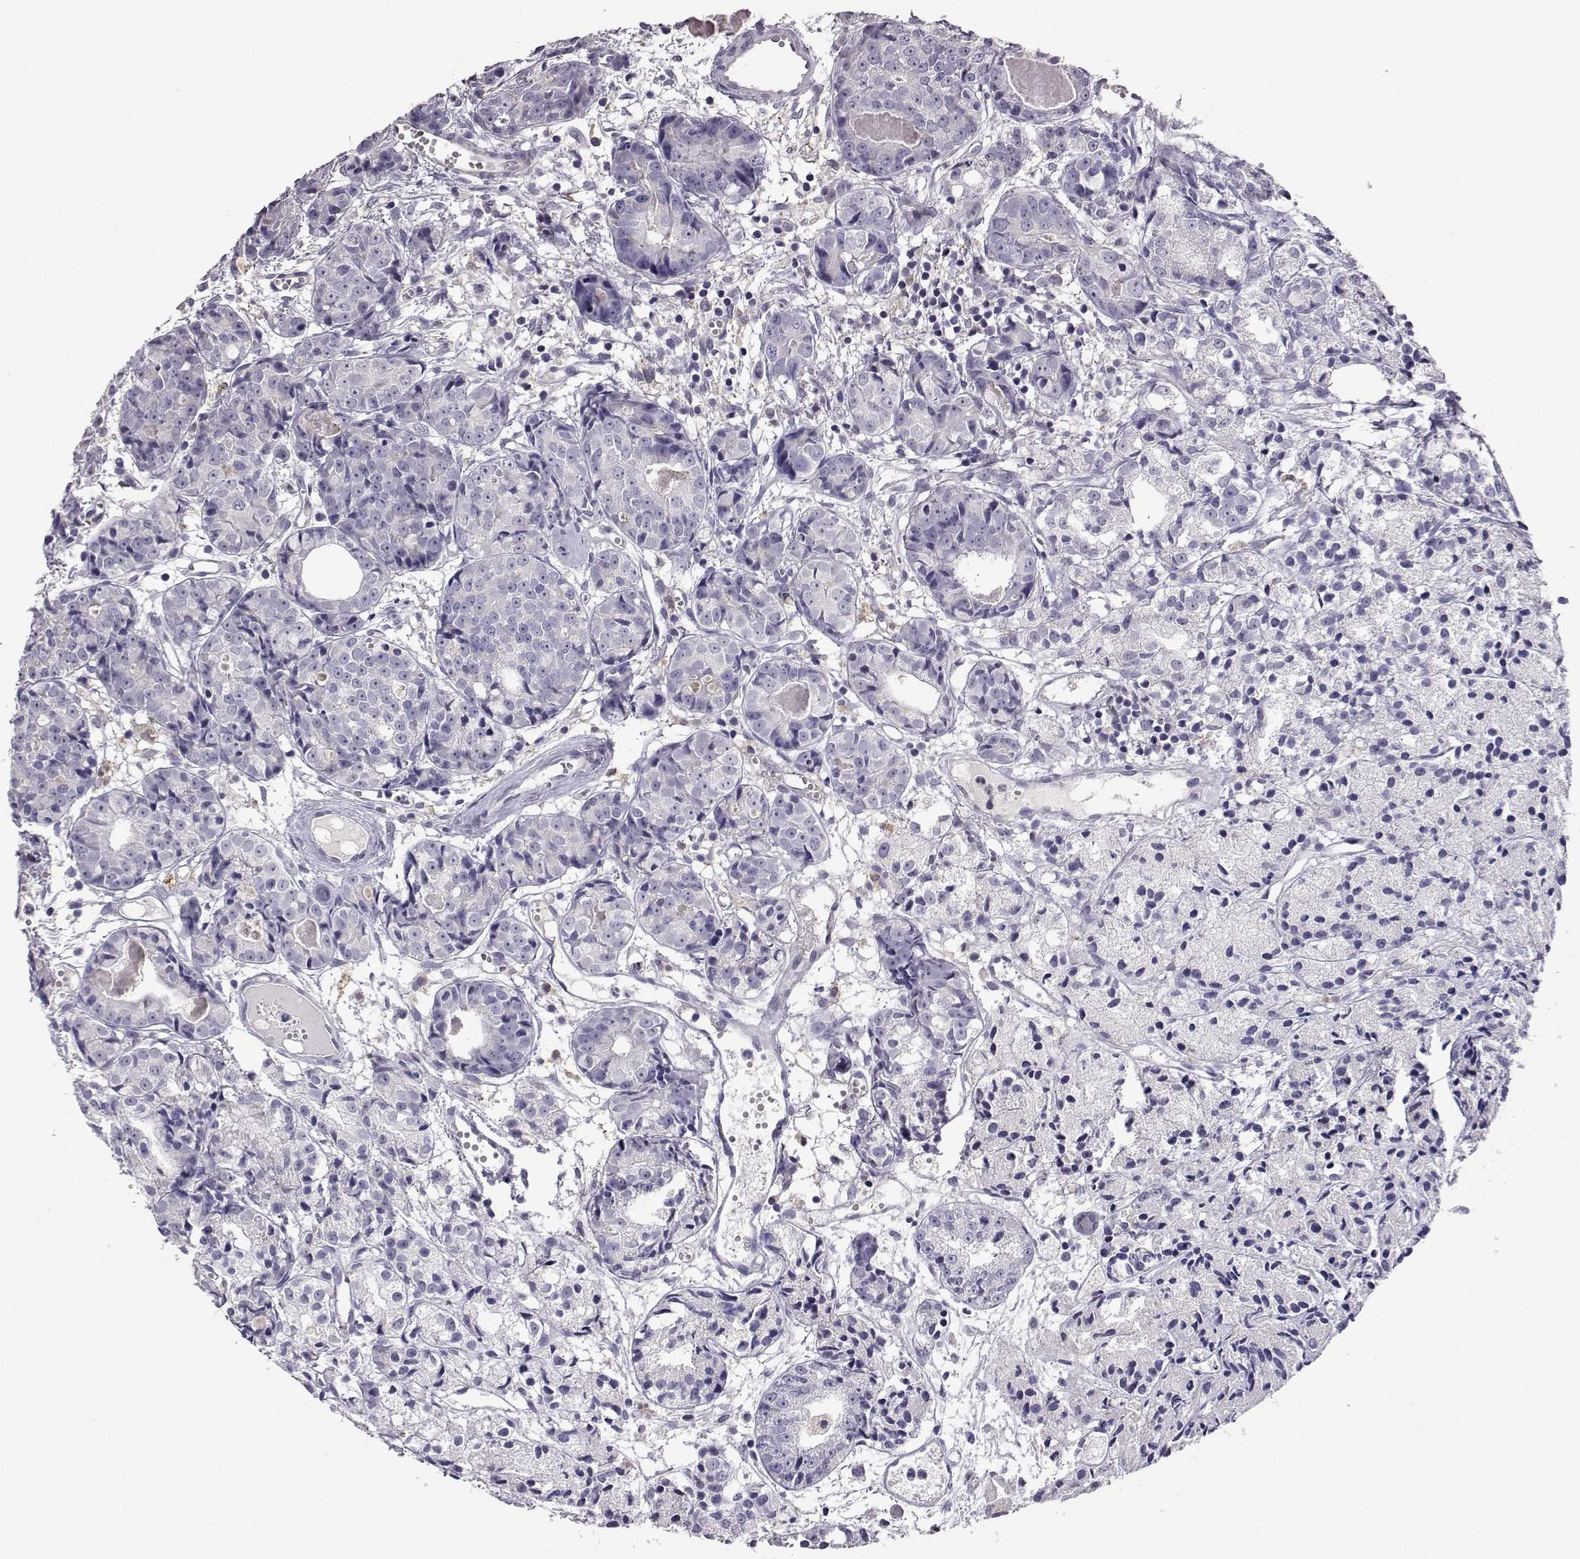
{"staining": {"intensity": "negative", "quantity": "none", "location": "none"}, "tissue": "prostate cancer", "cell_type": "Tumor cells", "image_type": "cancer", "snomed": [{"axis": "morphology", "description": "Adenocarcinoma, Medium grade"}, {"axis": "topography", "description": "Prostate"}], "caption": "A micrograph of prostate medium-grade adenocarcinoma stained for a protein displays no brown staining in tumor cells. (DAB (3,3'-diaminobenzidine) IHC visualized using brightfield microscopy, high magnification).", "gene": "AKR1B1", "patient": {"sex": "male", "age": 74}}